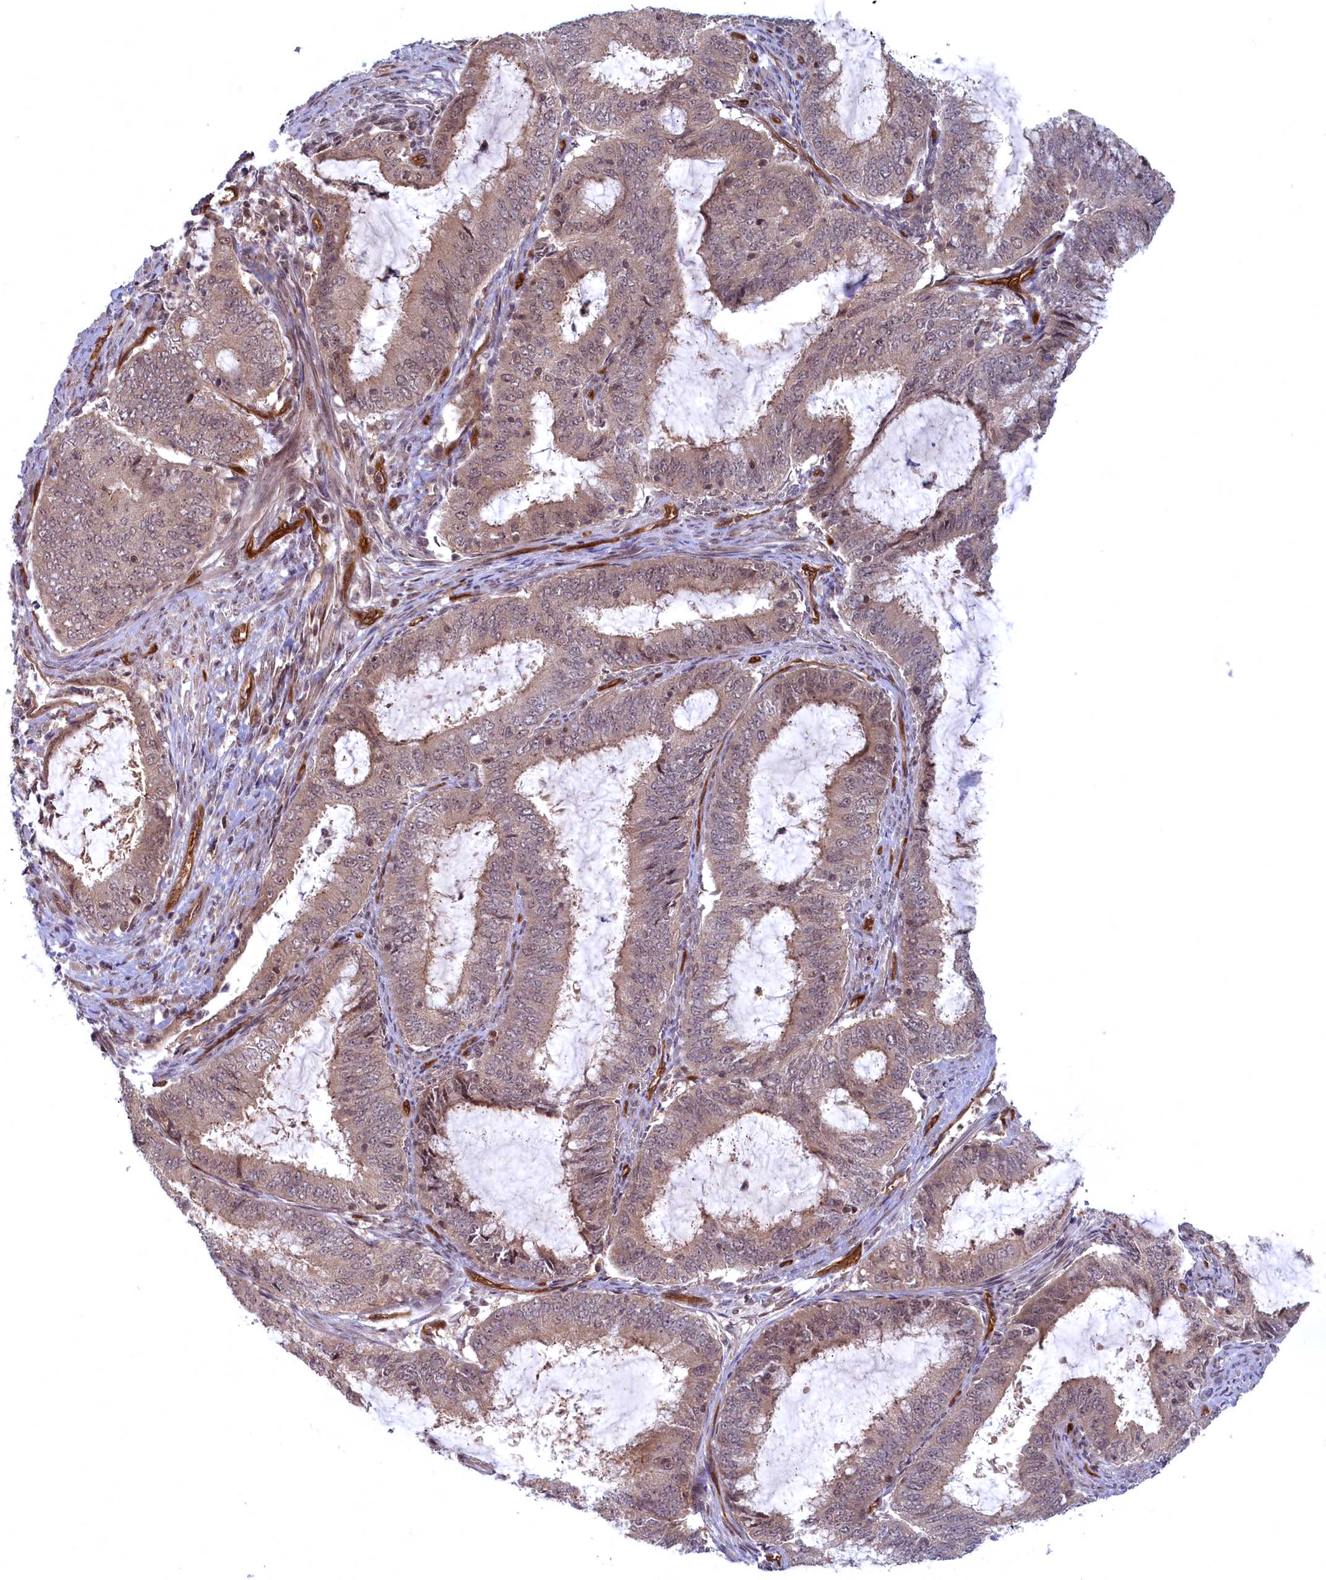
{"staining": {"intensity": "weak", "quantity": ">75%", "location": "cytoplasmic/membranous,nuclear"}, "tissue": "endometrial cancer", "cell_type": "Tumor cells", "image_type": "cancer", "snomed": [{"axis": "morphology", "description": "Adenocarcinoma, NOS"}, {"axis": "topography", "description": "Endometrium"}], "caption": "Immunohistochemistry of endometrial cancer shows low levels of weak cytoplasmic/membranous and nuclear positivity in approximately >75% of tumor cells.", "gene": "SNRK", "patient": {"sex": "female", "age": 51}}